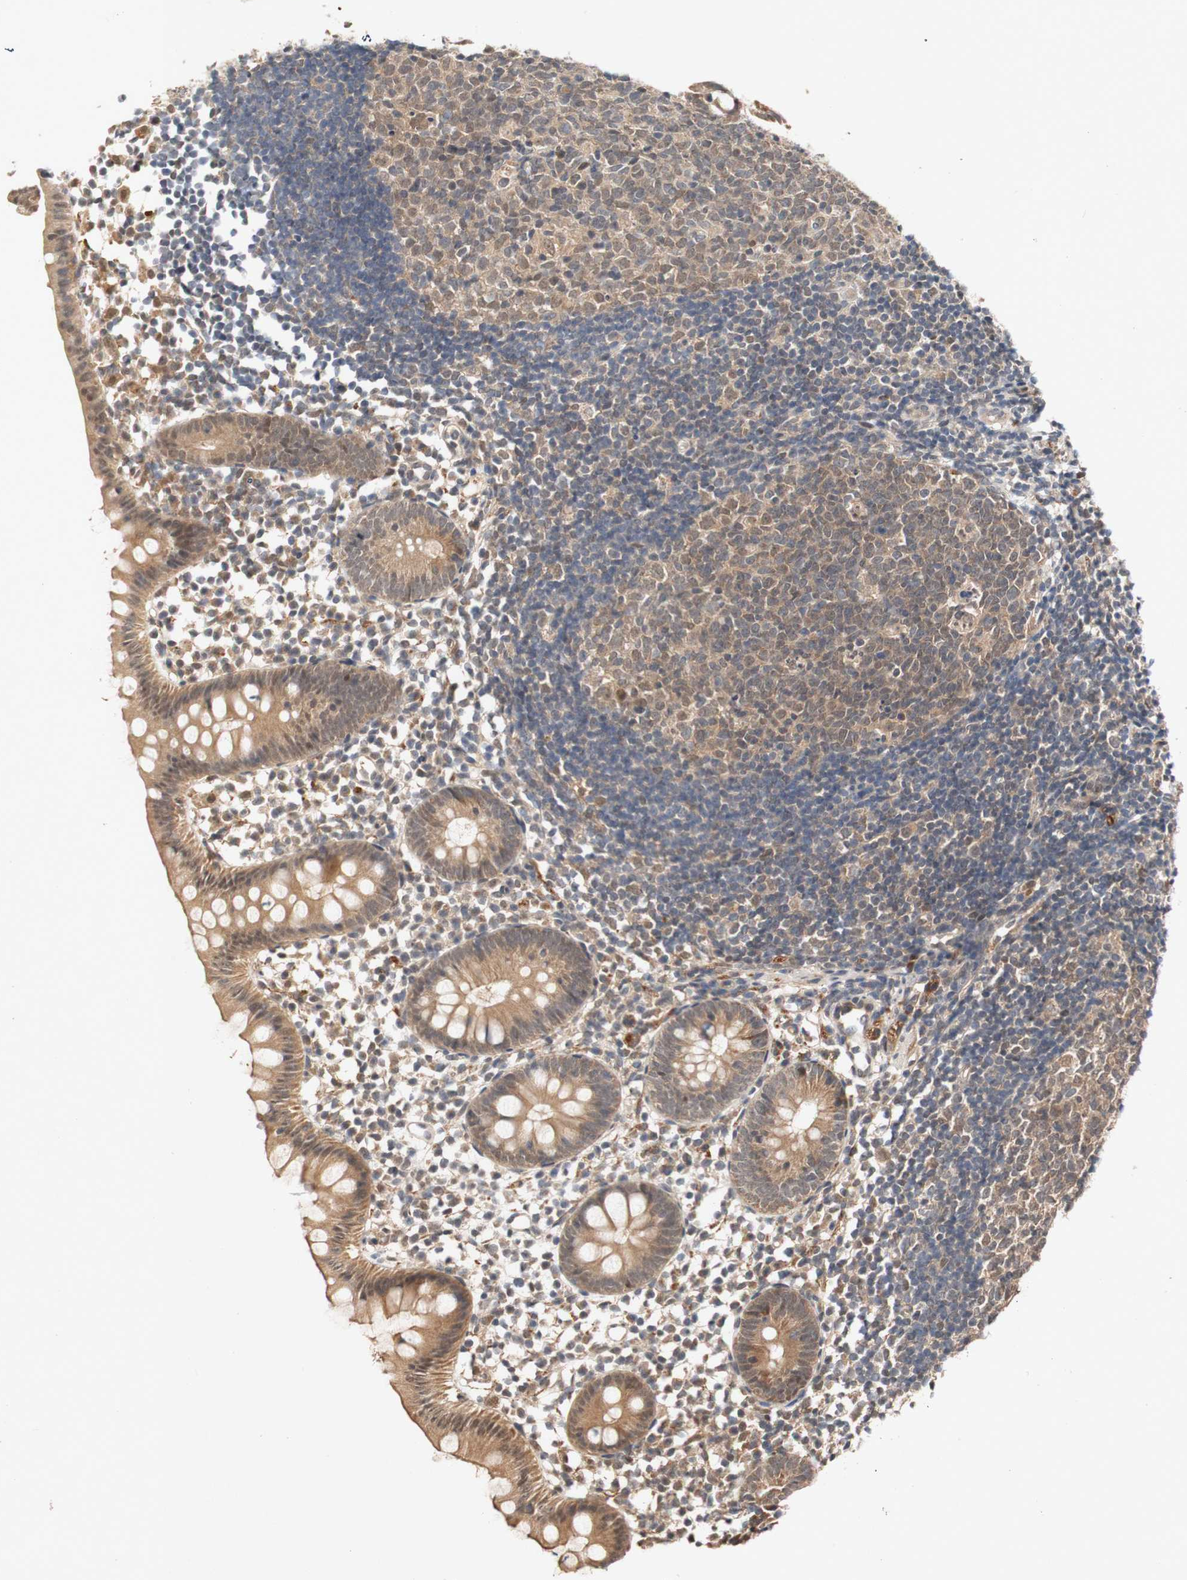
{"staining": {"intensity": "moderate", "quantity": ">75%", "location": "cytoplasmic/membranous"}, "tissue": "appendix", "cell_type": "Glandular cells", "image_type": "normal", "snomed": [{"axis": "morphology", "description": "Normal tissue, NOS"}, {"axis": "topography", "description": "Appendix"}], "caption": "Immunohistochemistry image of normal appendix: human appendix stained using IHC displays medium levels of moderate protein expression localized specifically in the cytoplasmic/membranous of glandular cells, appearing as a cytoplasmic/membranous brown color.", "gene": "PIN1", "patient": {"sex": "female", "age": 20}}